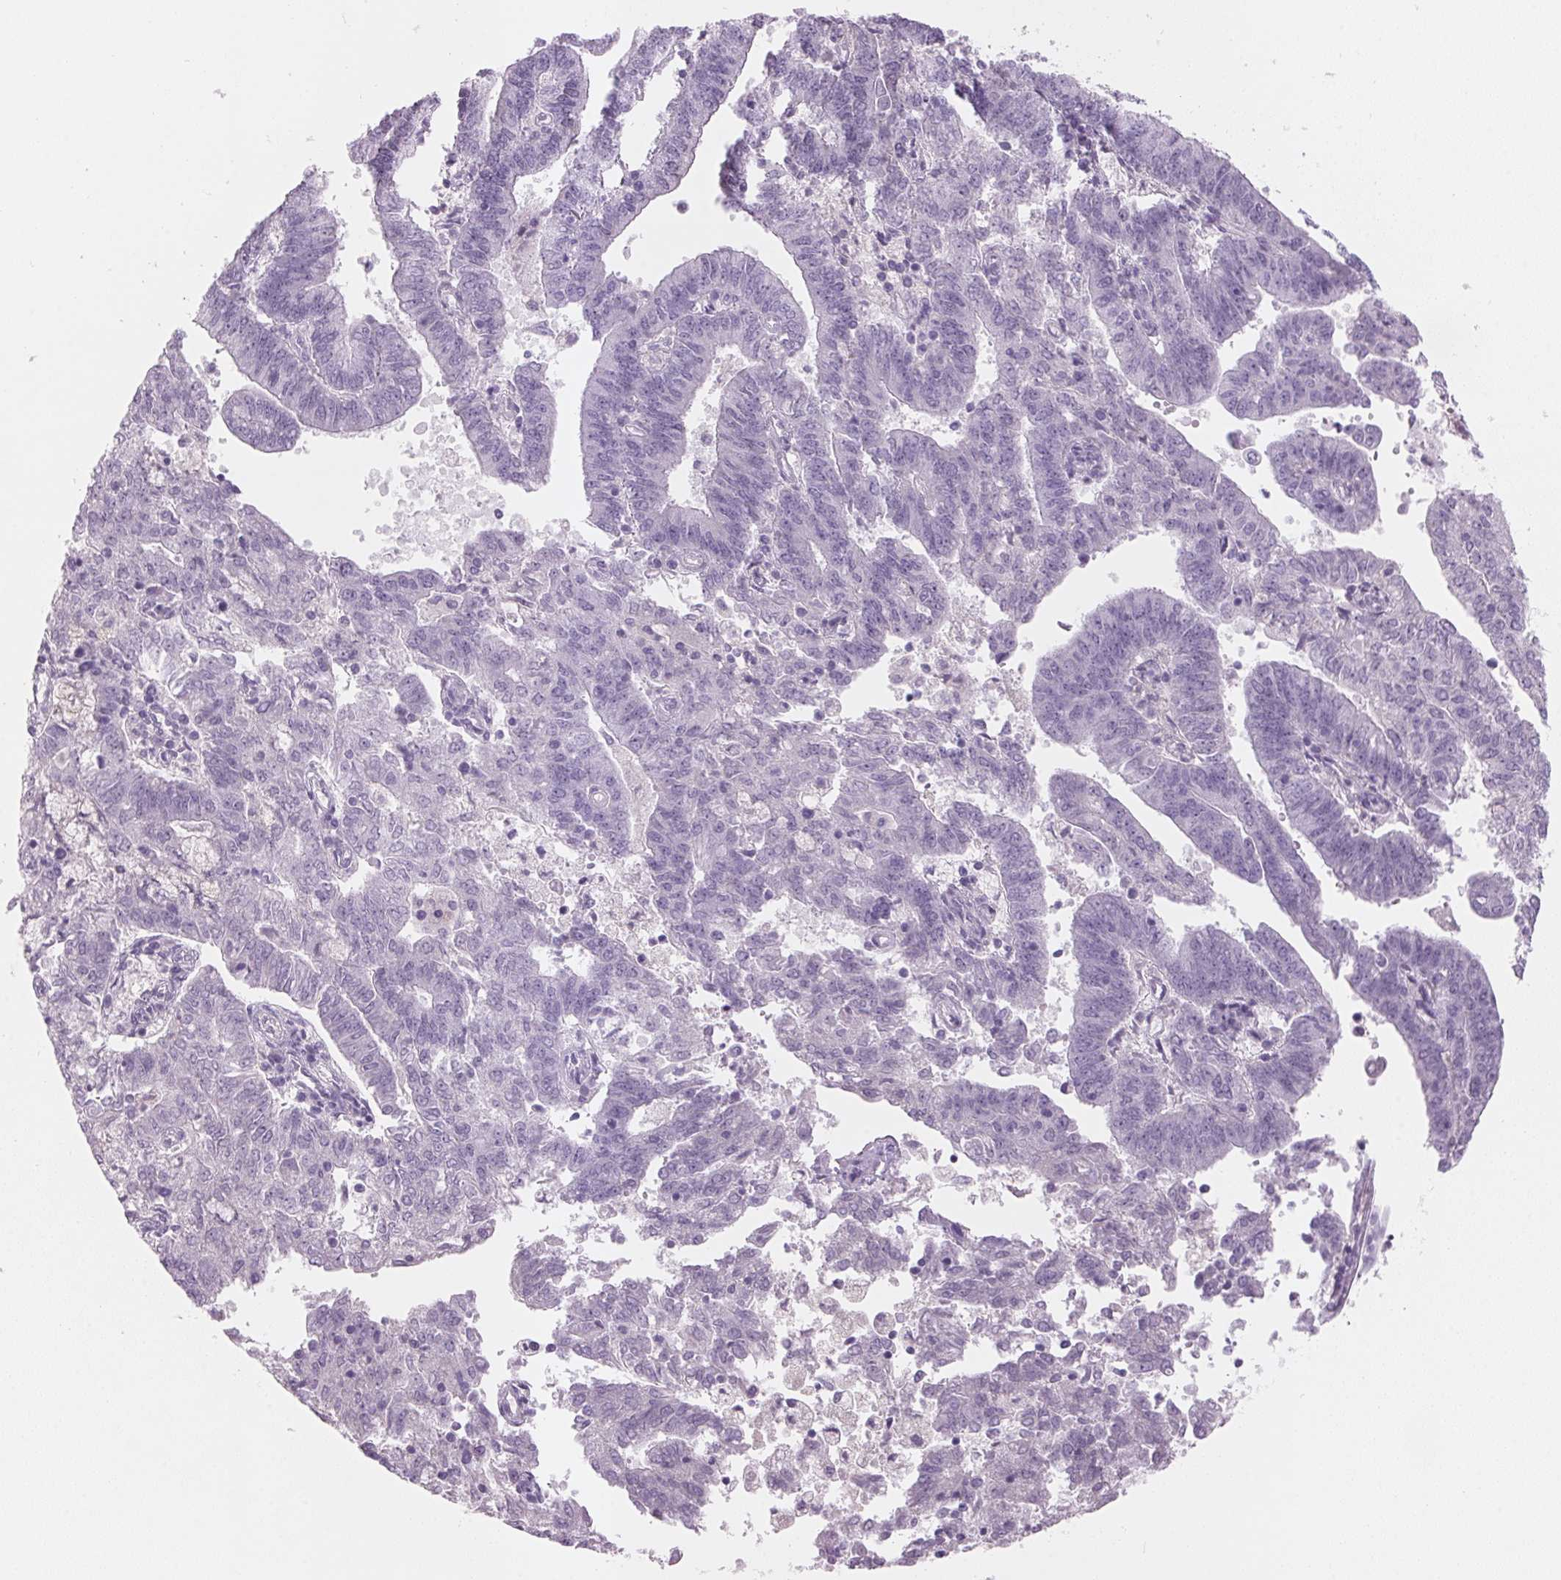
{"staining": {"intensity": "negative", "quantity": "none", "location": "none"}, "tissue": "endometrial cancer", "cell_type": "Tumor cells", "image_type": "cancer", "snomed": [{"axis": "morphology", "description": "Adenocarcinoma, NOS"}, {"axis": "topography", "description": "Endometrium"}], "caption": "A micrograph of human endometrial cancer (adenocarcinoma) is negative for staining in tumor cells.", "gene": "ADAM20", "patient": {"sex": "female", "age": 82}}